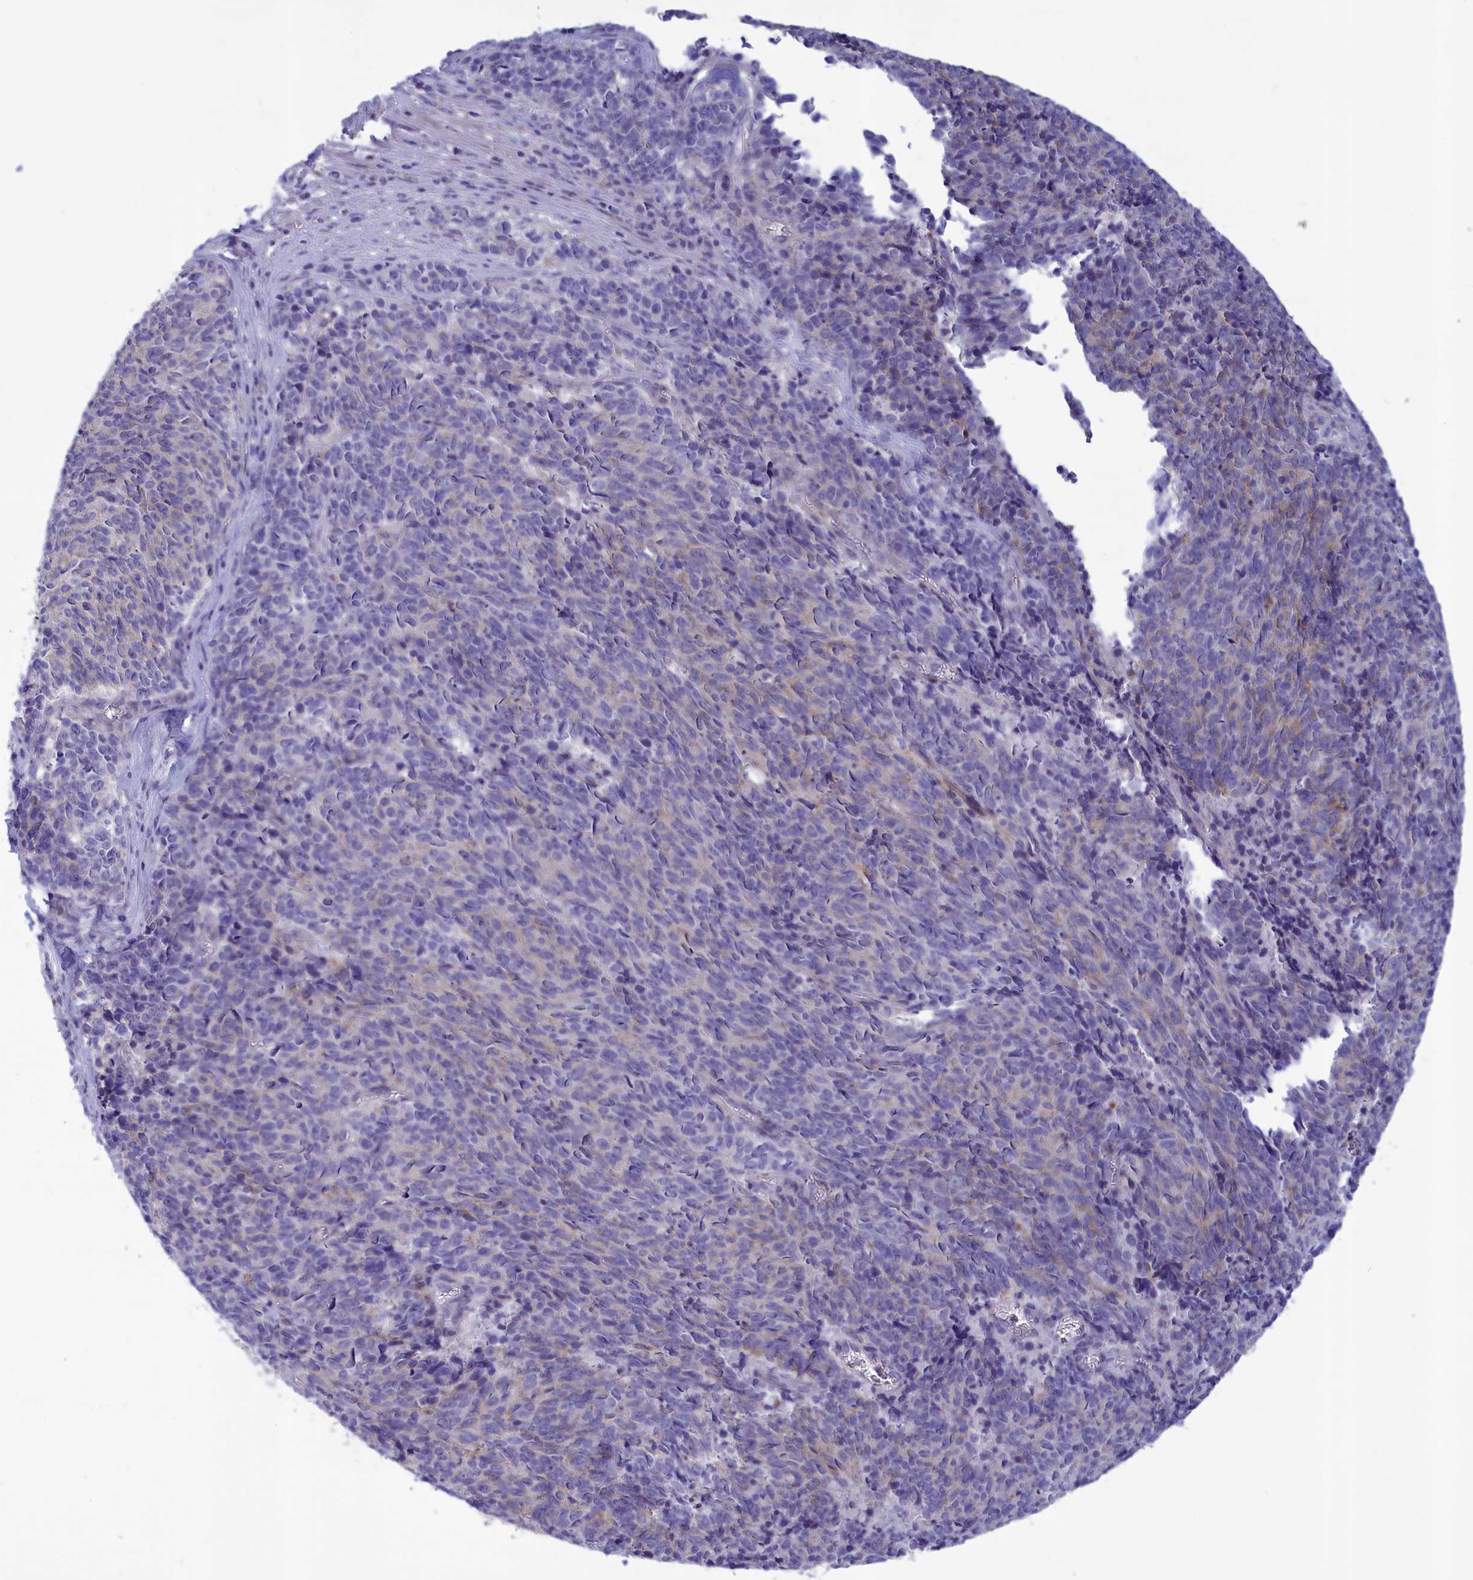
{"staining": {"intensity": "moderate", "quantity": "<25%", "location": "cytoplasmic/membranous"}, "tissue": "cervical cancer", "cell_type": "Tumor cells", "image_type": "cancer", "snomed": [{"axis": "morphology", "description": "Squamous cell carcinoma, NOS"}, {"axis": "topography", "description": "Cervix"}], "caption": "IHC image of cervical cancer (squamous cell carcinoma) stained for a protein (brown), which demonstrates low levels of moderate cytoplasmic/membranous expression in about <25% of tumor cells.", "gene": "CORO2A", "patient": {"sex": "female", "age": 29}}